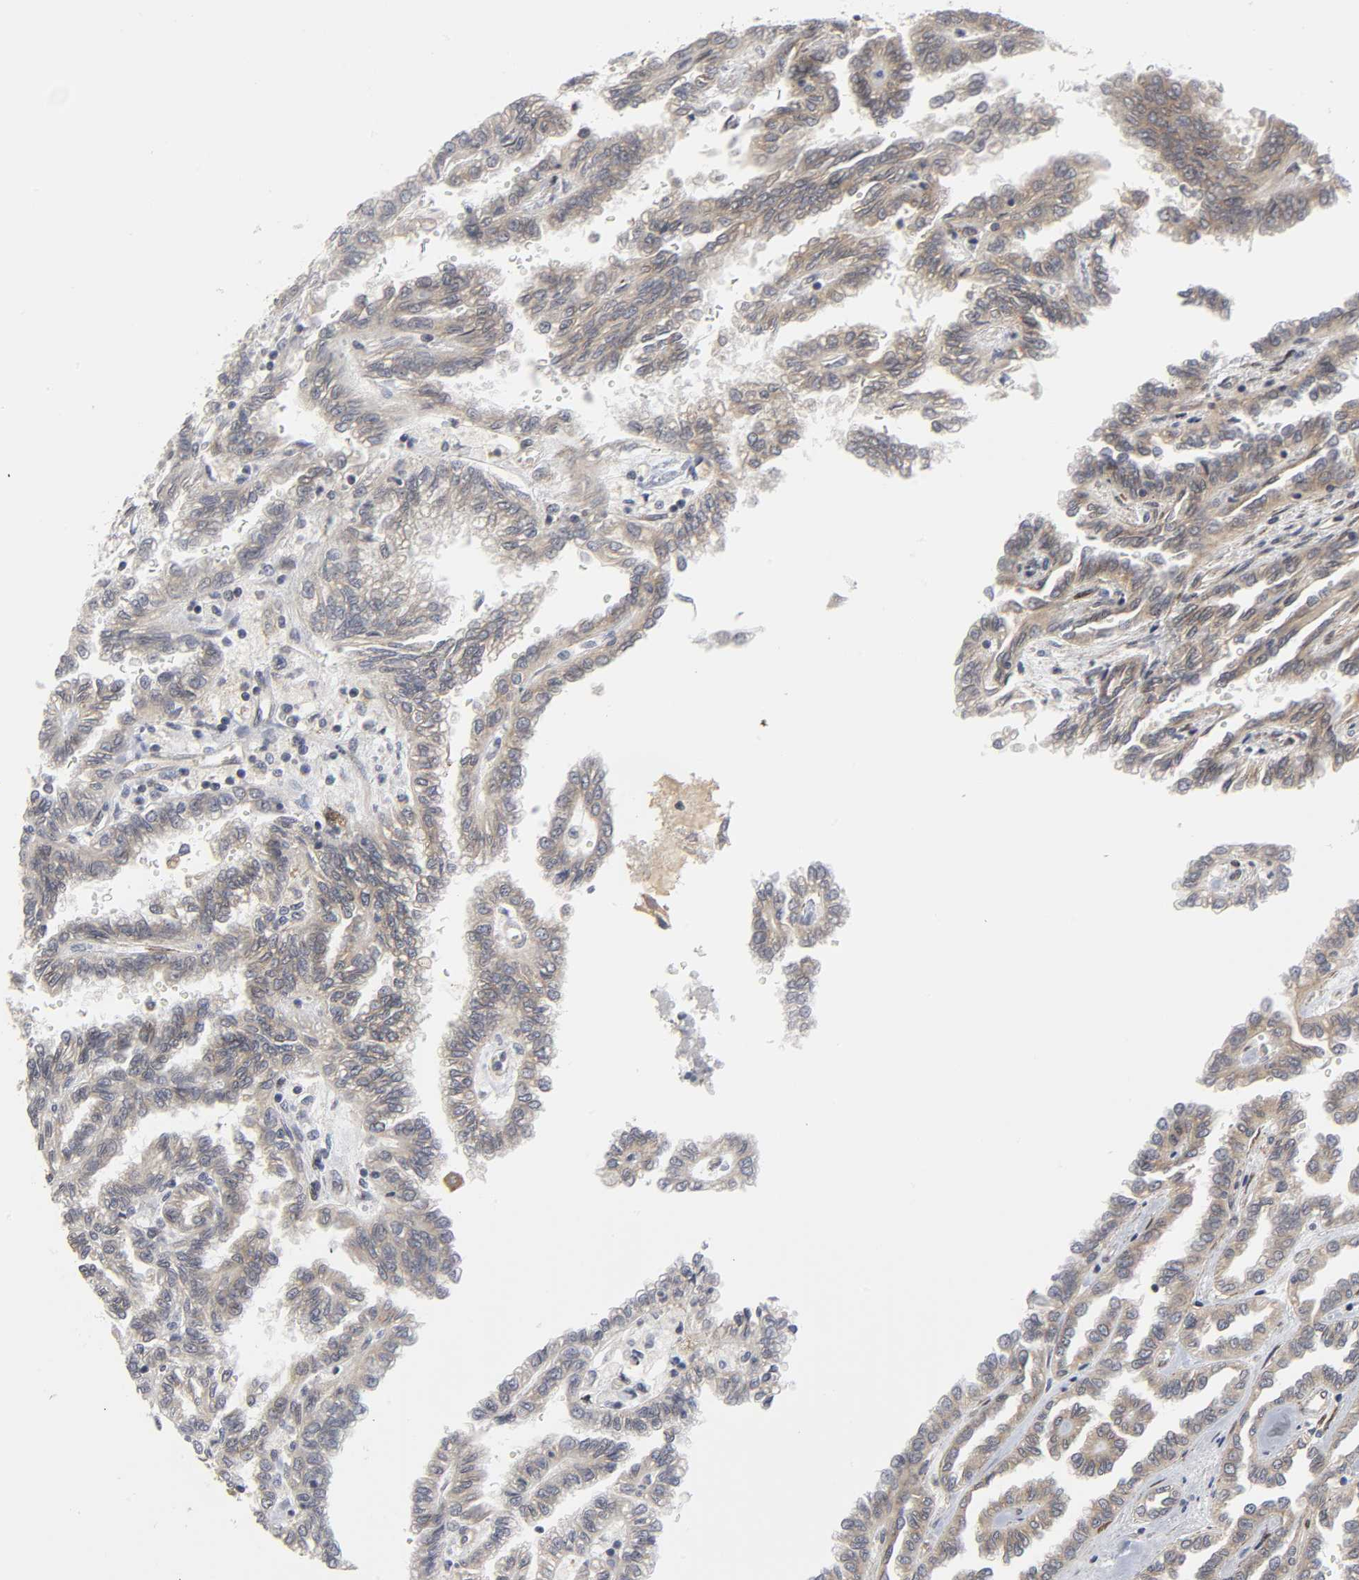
{"staining": {"intensity": "weak", "quantity": "25%-75%", "location": "cytoplasmic/membranous"}, "tissue": "renal cancer", "cell_type": "Tumor cells", "image_type": "cancer", "snomed": [{"axis": "morphology", "description": "Inflammation, NOS"}, {"axis": "morphology", "description": "Adenocarcinoma, NOS"}, {"axis": "topography", "description": "Kidney"}], "caption": "An image of human adenocarcinoma (renal) stained for a protein exhibits weak cytoplasmic/membranous brown staining in tumor cells. The protein of interest is stained brown, and the nuclei are stained in blue (DAB IHC with brightfield microscopy, high magnification).", "gene": "ASB6", "patient": {"sex": "male", "age": 68}}